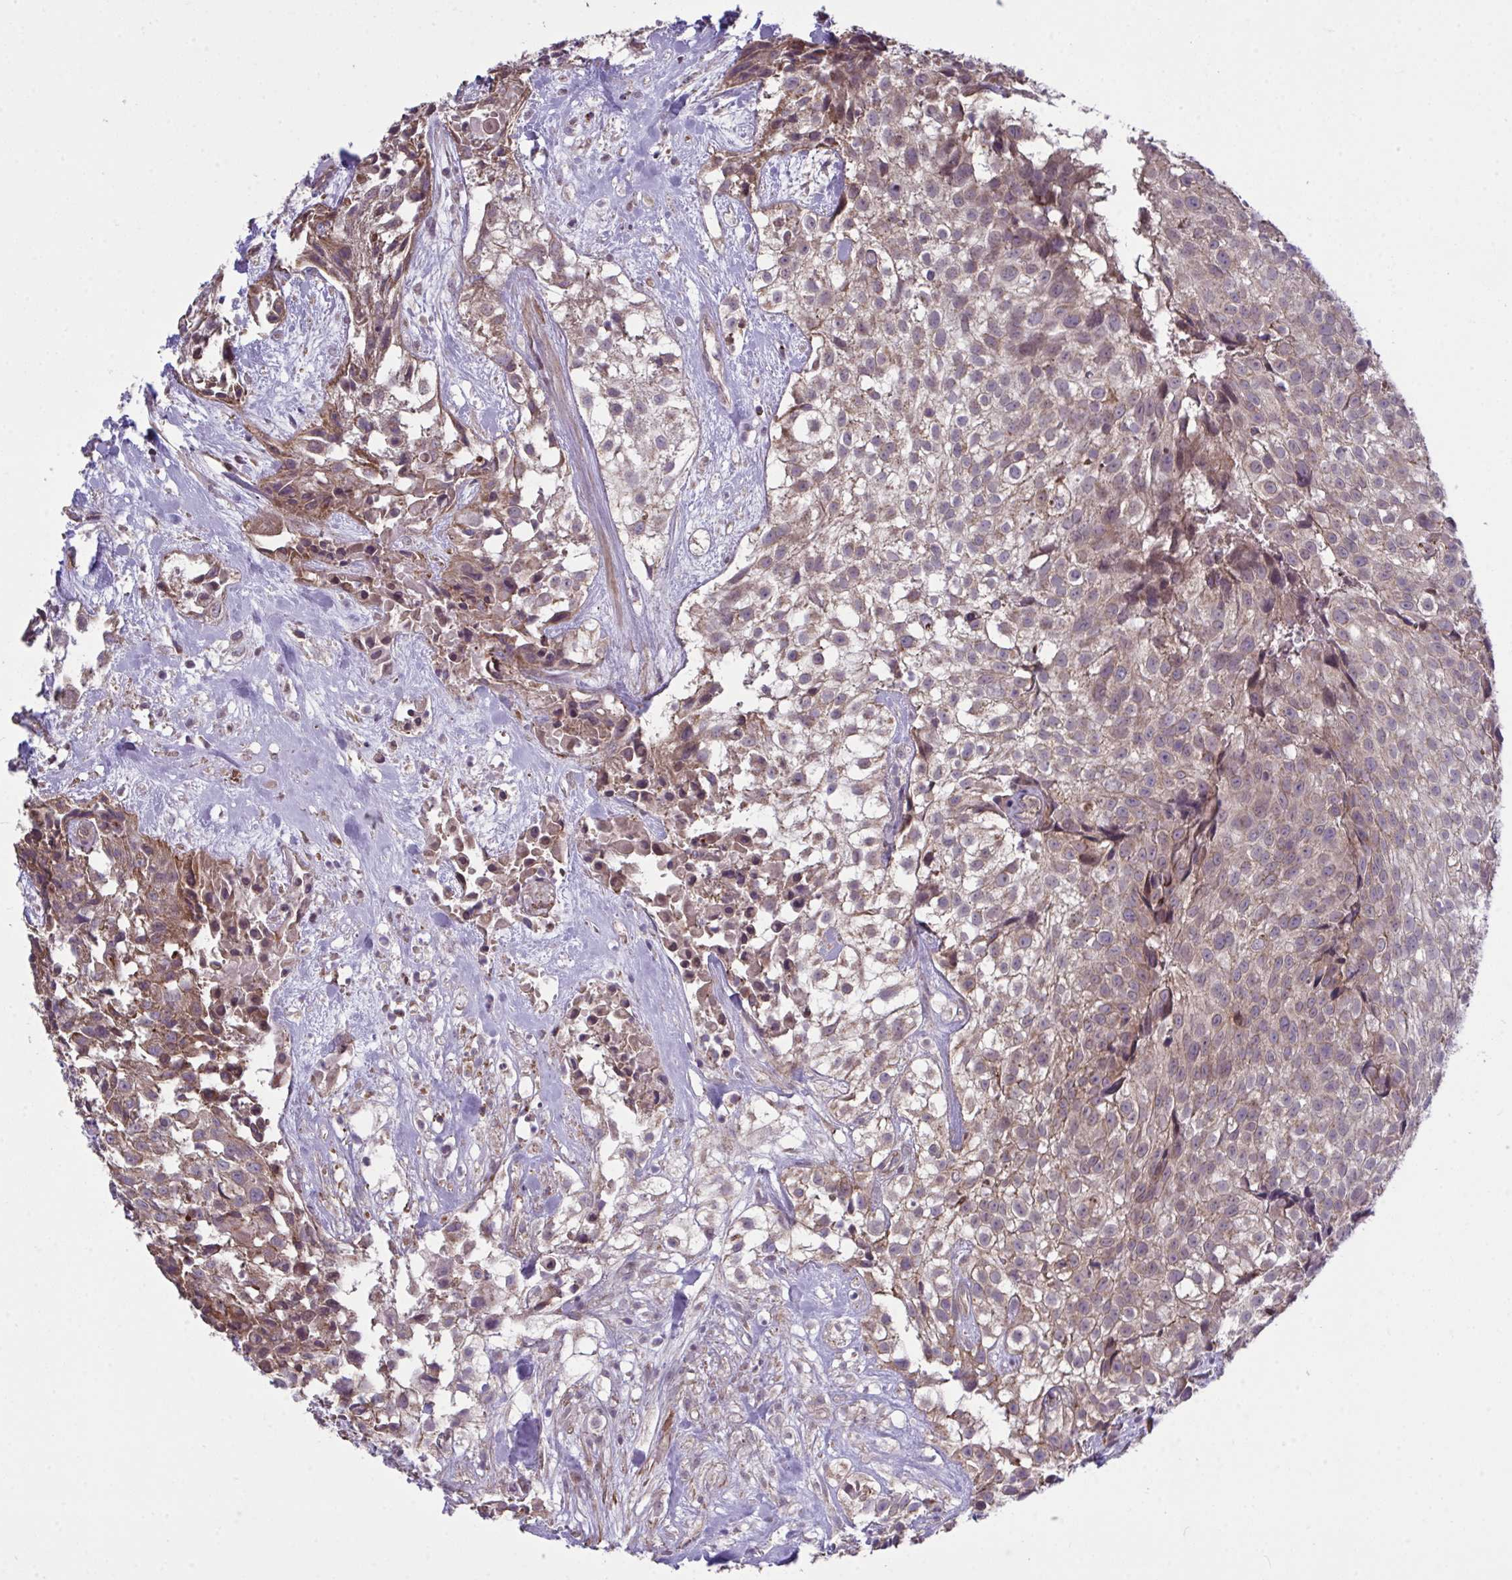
{"staining": {"intensity": "weak", "quantity": "25%-75%", "location": "cytoplasmic/membranous"}, "tissue": "urothelial cancer", "cell_type": "Tumor cells", "image_type": "cancer", "snomed": [{"axis": "morphology", "description": "Urothelial carcinoma, High grade"}, {"axis": "topography", "description": "Urinary bladder"}], "caption": "High-power microscopy captured an immunohistochemistry photomicrograph of urothelial cancer, revealing weak cytoplasmic/membranous staining in approximately 25%-75% of tumor cells.", "gene": "PPM1H", "patient": {"sex": "male", "age": 56}}